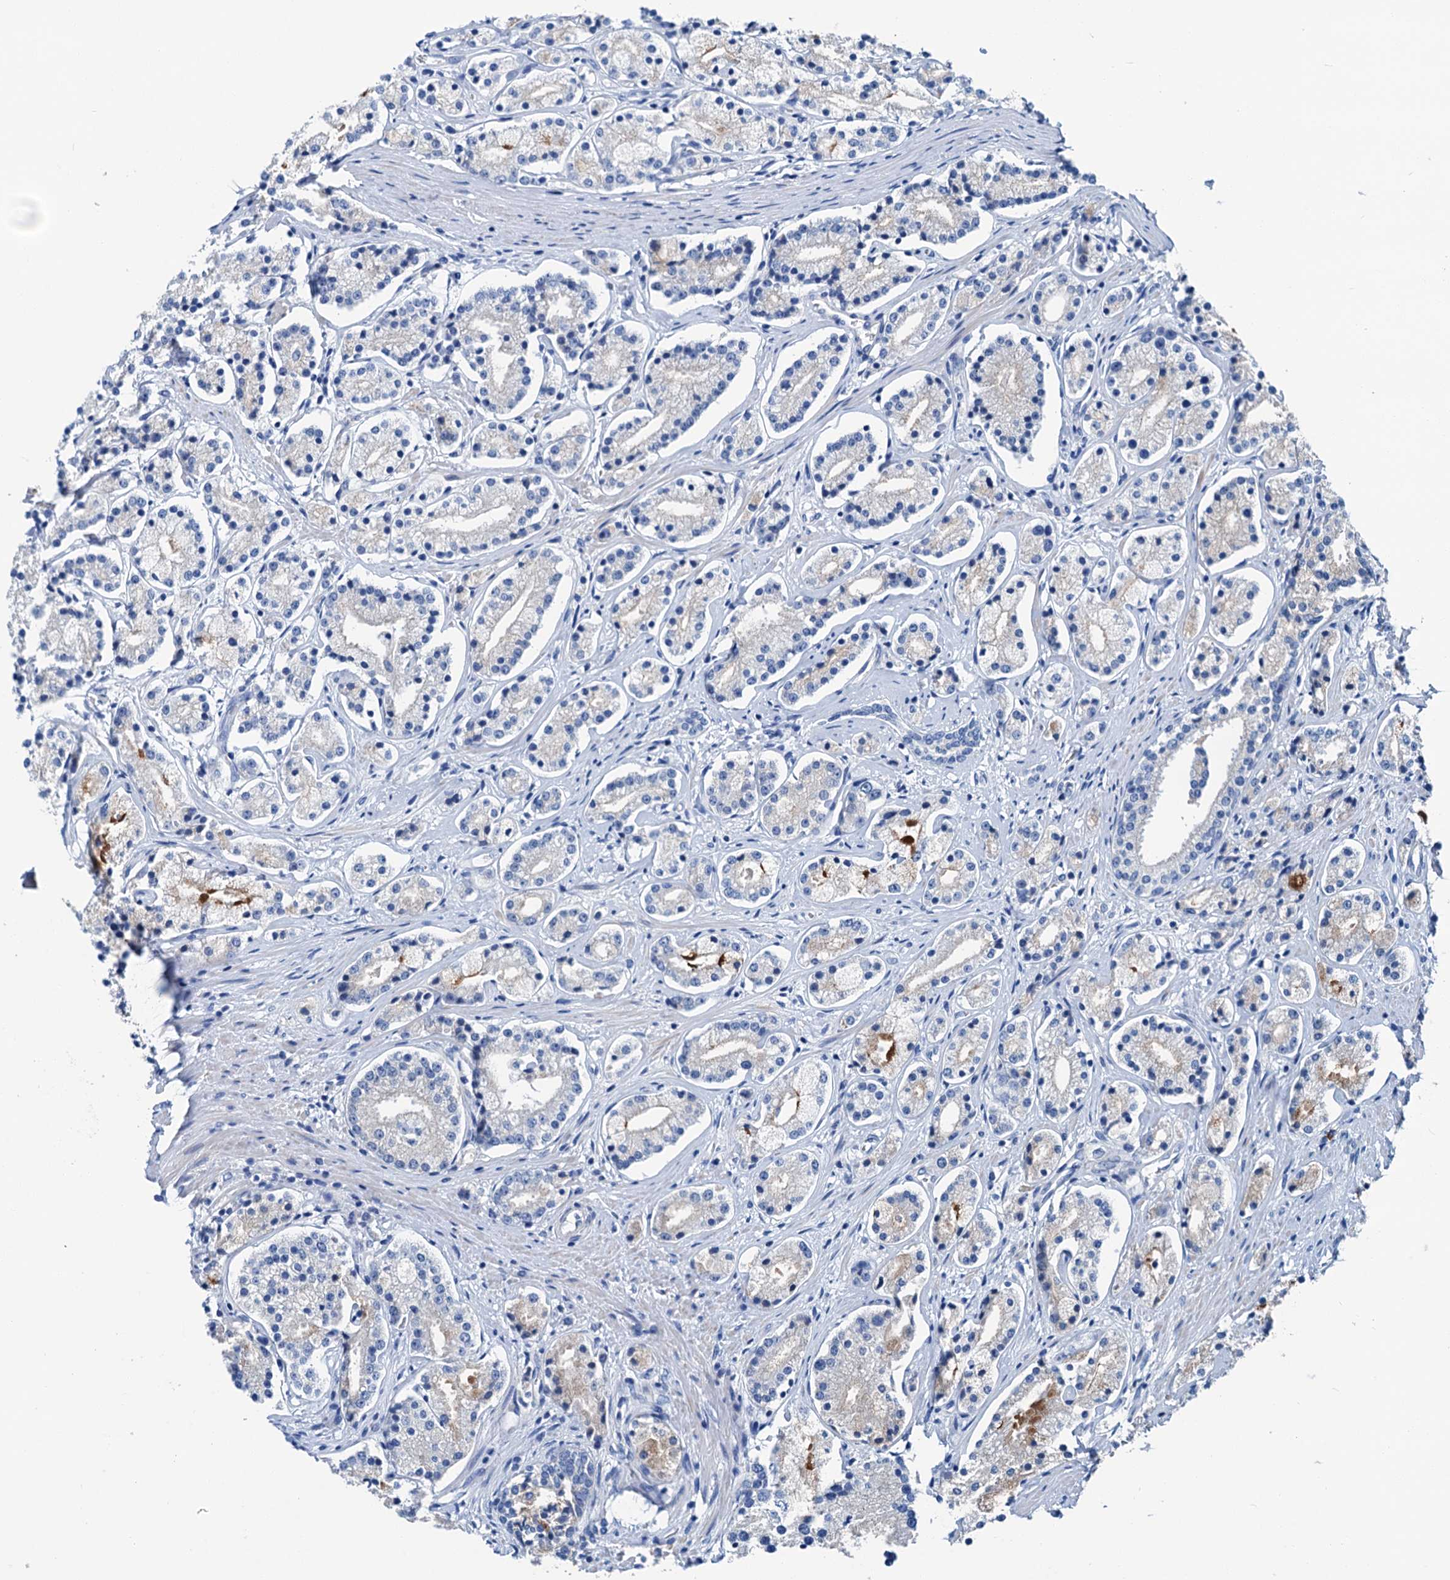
{"staining": {"intensity": "weak", "quantity": "<25%", "location": "cytoplasmic/membranous"}, "tissue": "prostate cancer", "cell_type": "Tumor cells", "image_type": "cancer", "snomed": [{"axis": "morphology", "description": "Adenocarcinoma, High grade"}, {"axis": "topography", "description": "Prostate"}], "caption": "Tumor cells show no significant staining in prostate cancer.", "gene": "KNDC1", "patient": {"sex": "male", "age": 69}}